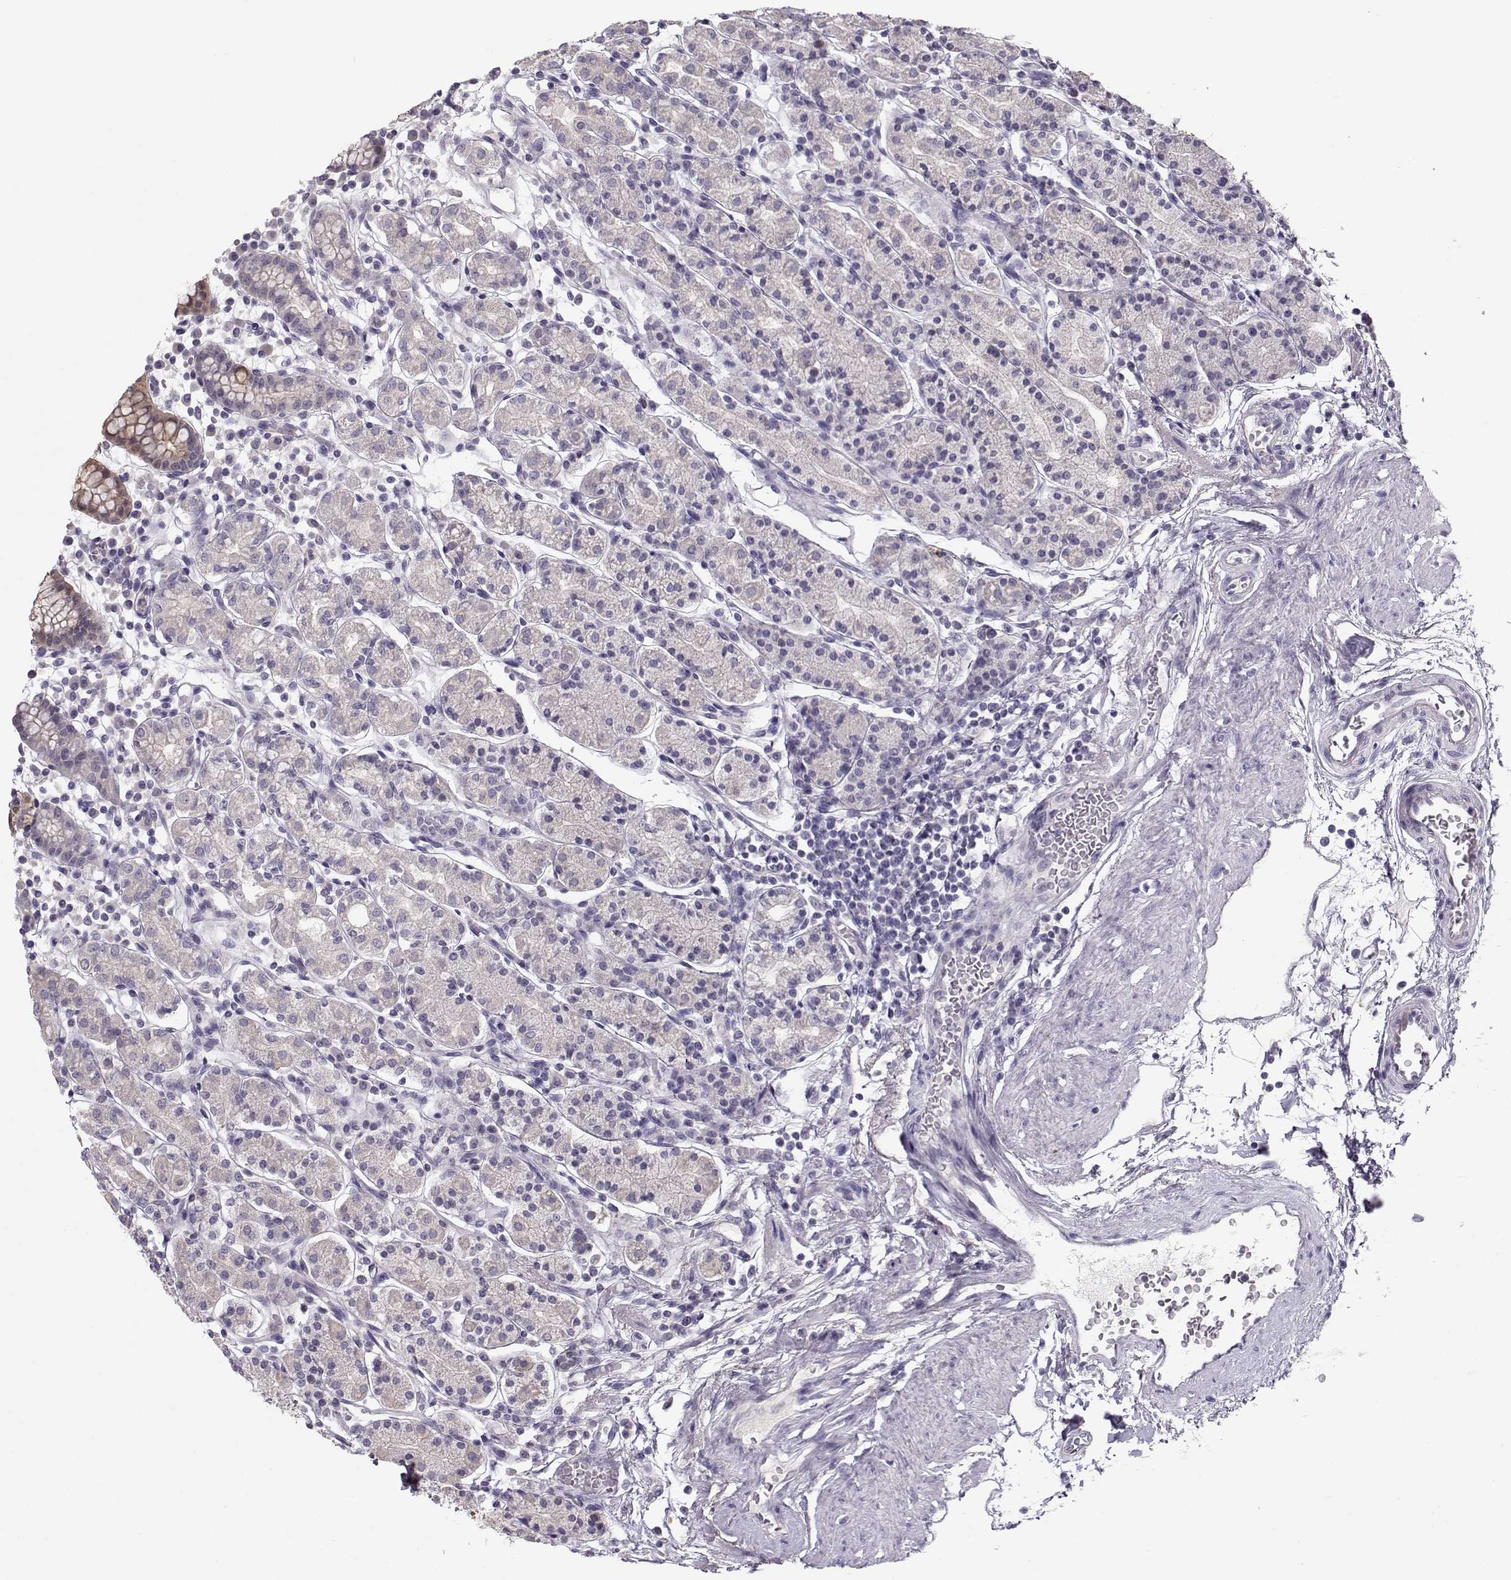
{"staining": {"intensity": "weak", "quantity": "<25%", "location": "cytoplasmic/membranous"}, "tissue": "stomach", "cell_type": "Glandular cells", "image_type": "normal", "snomed": [{"axis": "morphology", "description": "Normal tissue, NOS"}, {"axis": "topography", "description": "Stomach, upper"}, {"axis": "topography", "description": "Stomach"}], "caption": "Immunohistochemistry (IHC) of unremarkable stomach exhibits no positivity in glandular cells.", "gene": "GRK1", "patient": {"sex": "male", "age": 62}}